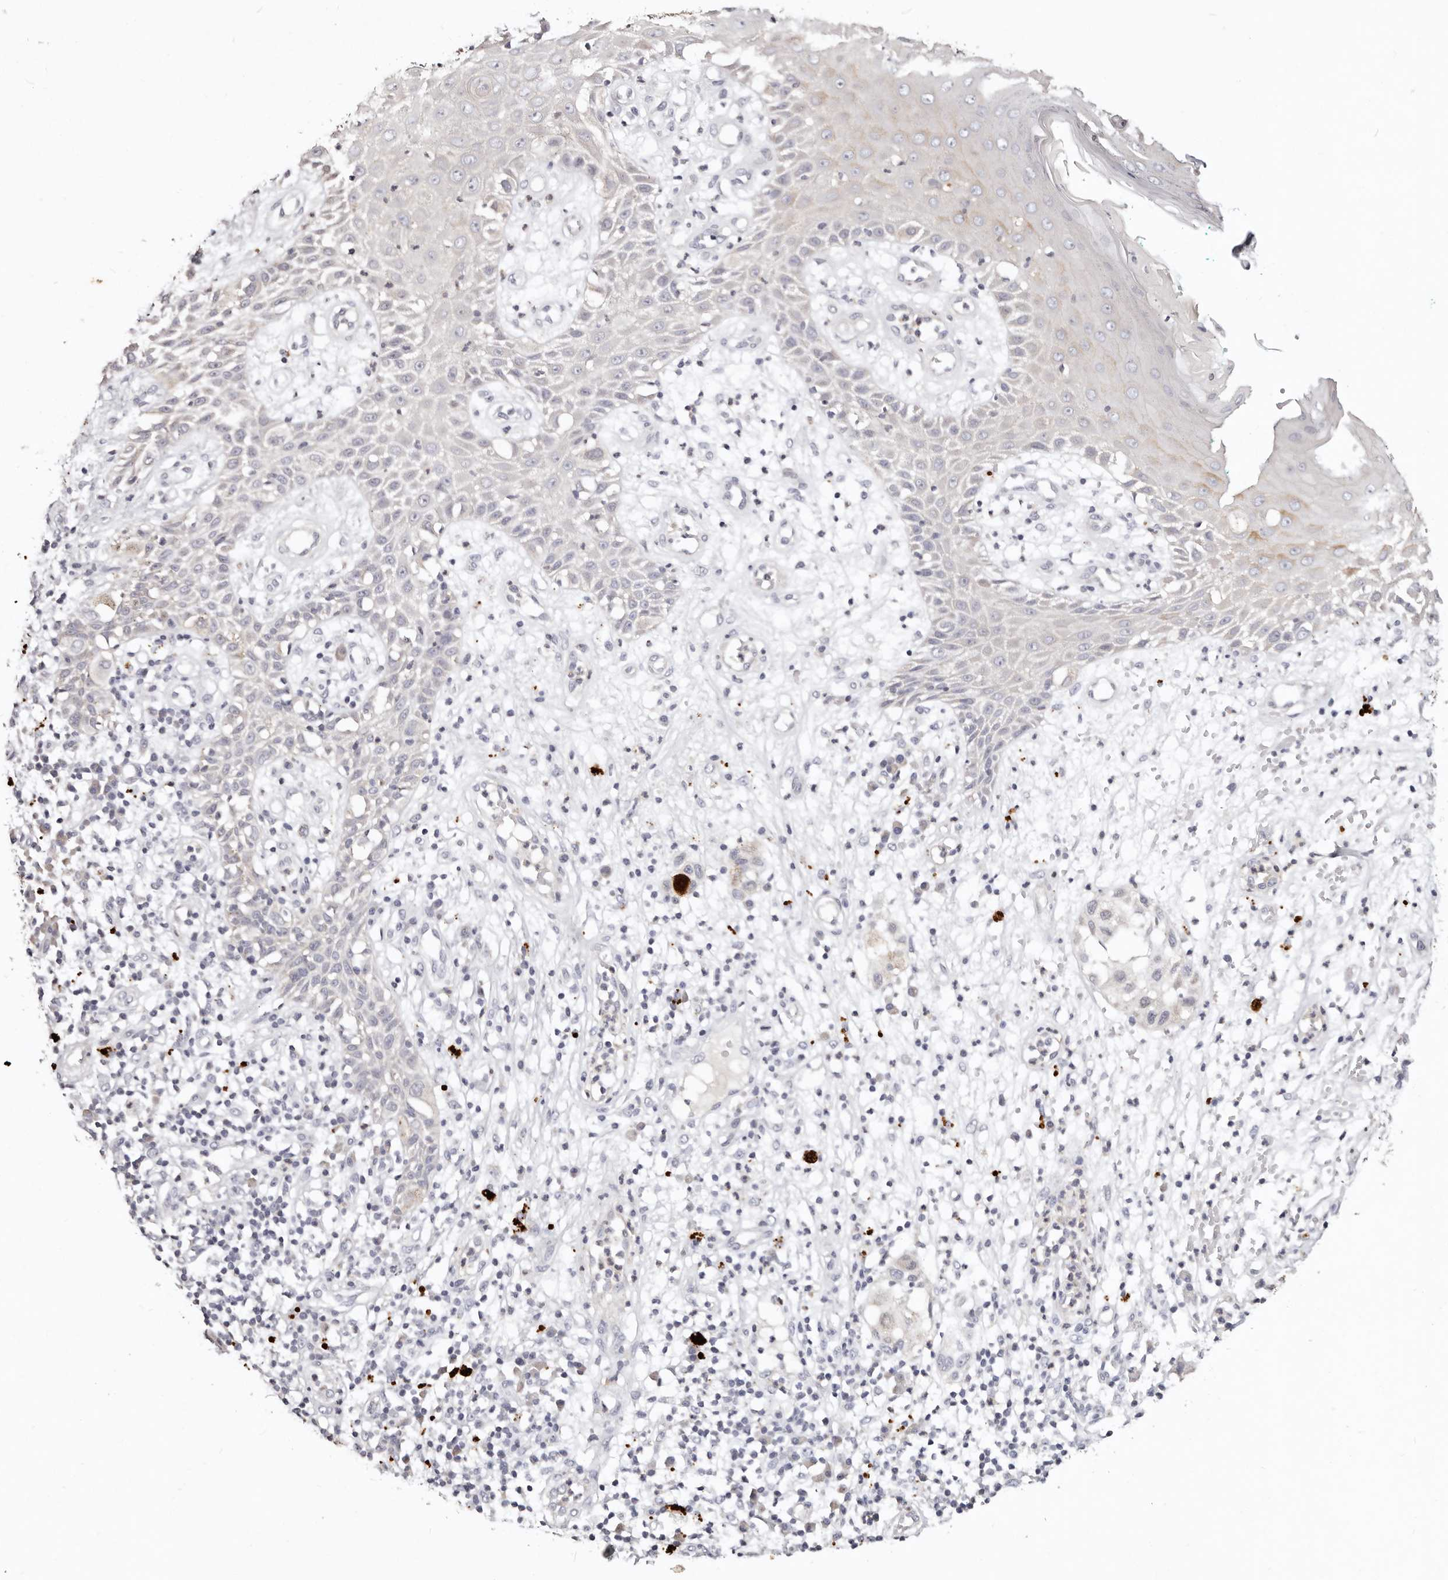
{"staining": {"intensity": "negative", "quantity": "none", "location": "none"}, "tissue": "melanoma", "cell_type": "Tumor cells", "image_type": "cancer", "snomed": [{"axis": "morphology", "description": "Malignant melanoma, NOS"}, {"axis": "topography", "description": "Skin"}], "caption": "There is no significant staining in tumor cells of malignant melanoma. (Brightfield microscopy of DAB (3,3'-diaminobenzidine) immunohistochemistry (IHC) at high magnification).", "gene": "MRPS33", "patient": {"sex": "female", "age": 81}}